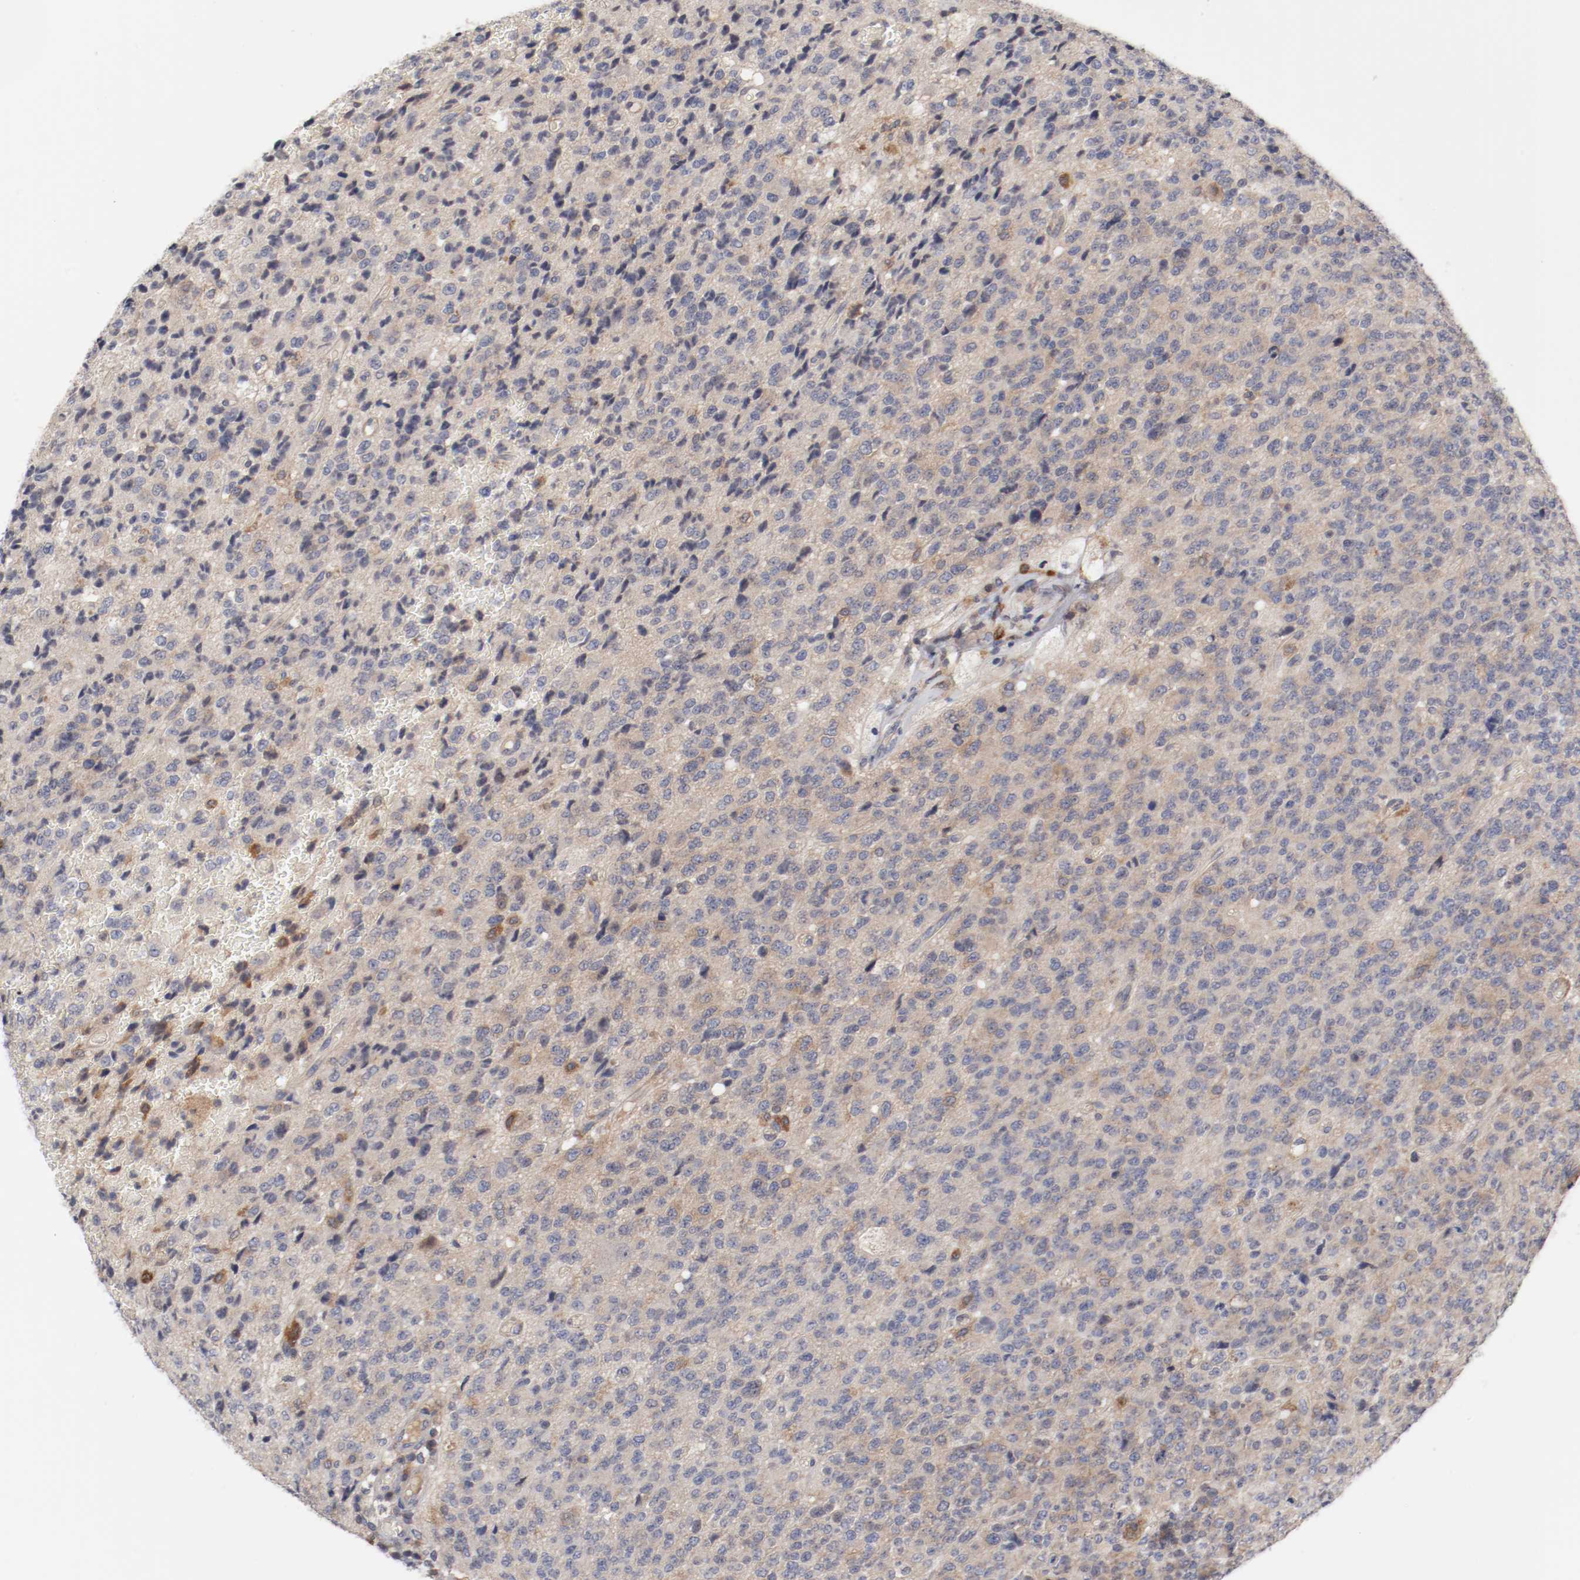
{"staining": {"intensity": "weak", "quantity": ">75%", "location": "cytoplasmic/membranous"}, "tissue": "glioma", "cell_type": "Tumor cells", "image_type": "cancer", "snomed": [{"axis": "morphology", "description": "Glioma, malignant, High grade"}, {"axis": "topography", "description": "pancreas cauda"}], "caption": "A low amount of weak cytoplasmic/membranous positivity is present in about >75% of tumor cells in glioma tissue.", "gene": "CBL", "patient": {"sex": "male", "age": 60}}